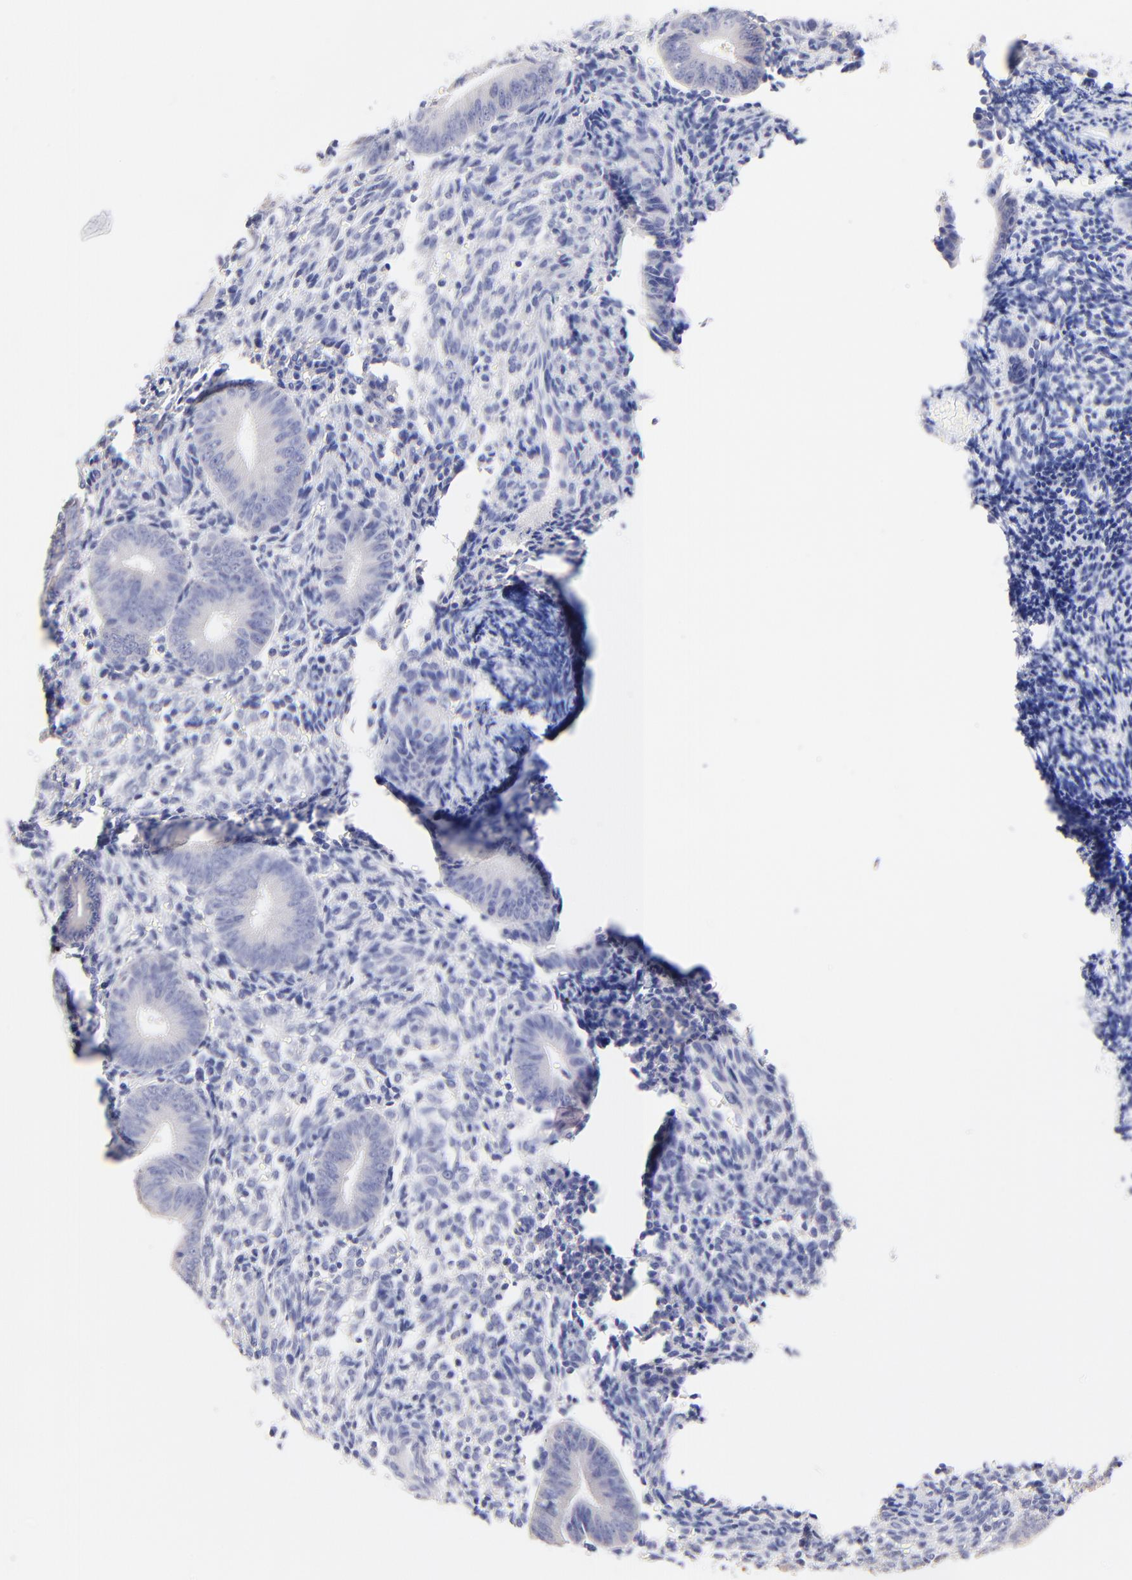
{"staining": {"intensity": "negative", "quantity": "none", "location": "none"}, "tissue": "endometrium", "cell_type": "Cells in endometrial stroma", "image_type": "normal", "snomed": [{"axis": "morphology", "description": "Normal tissue, NOS"}, {"axis": "topography", "description": "Uterus"}, {"axis": "topography", "description": "Endometrium"}], "caption": "Image shows no protein expression in cells in endometrial stroma of benign endometrium. (DAB (3,3'-diaminobenzidine) IHC, high magnification).", "gene": "RAB3A", "patient": {"sex": "female", "age": 33}}